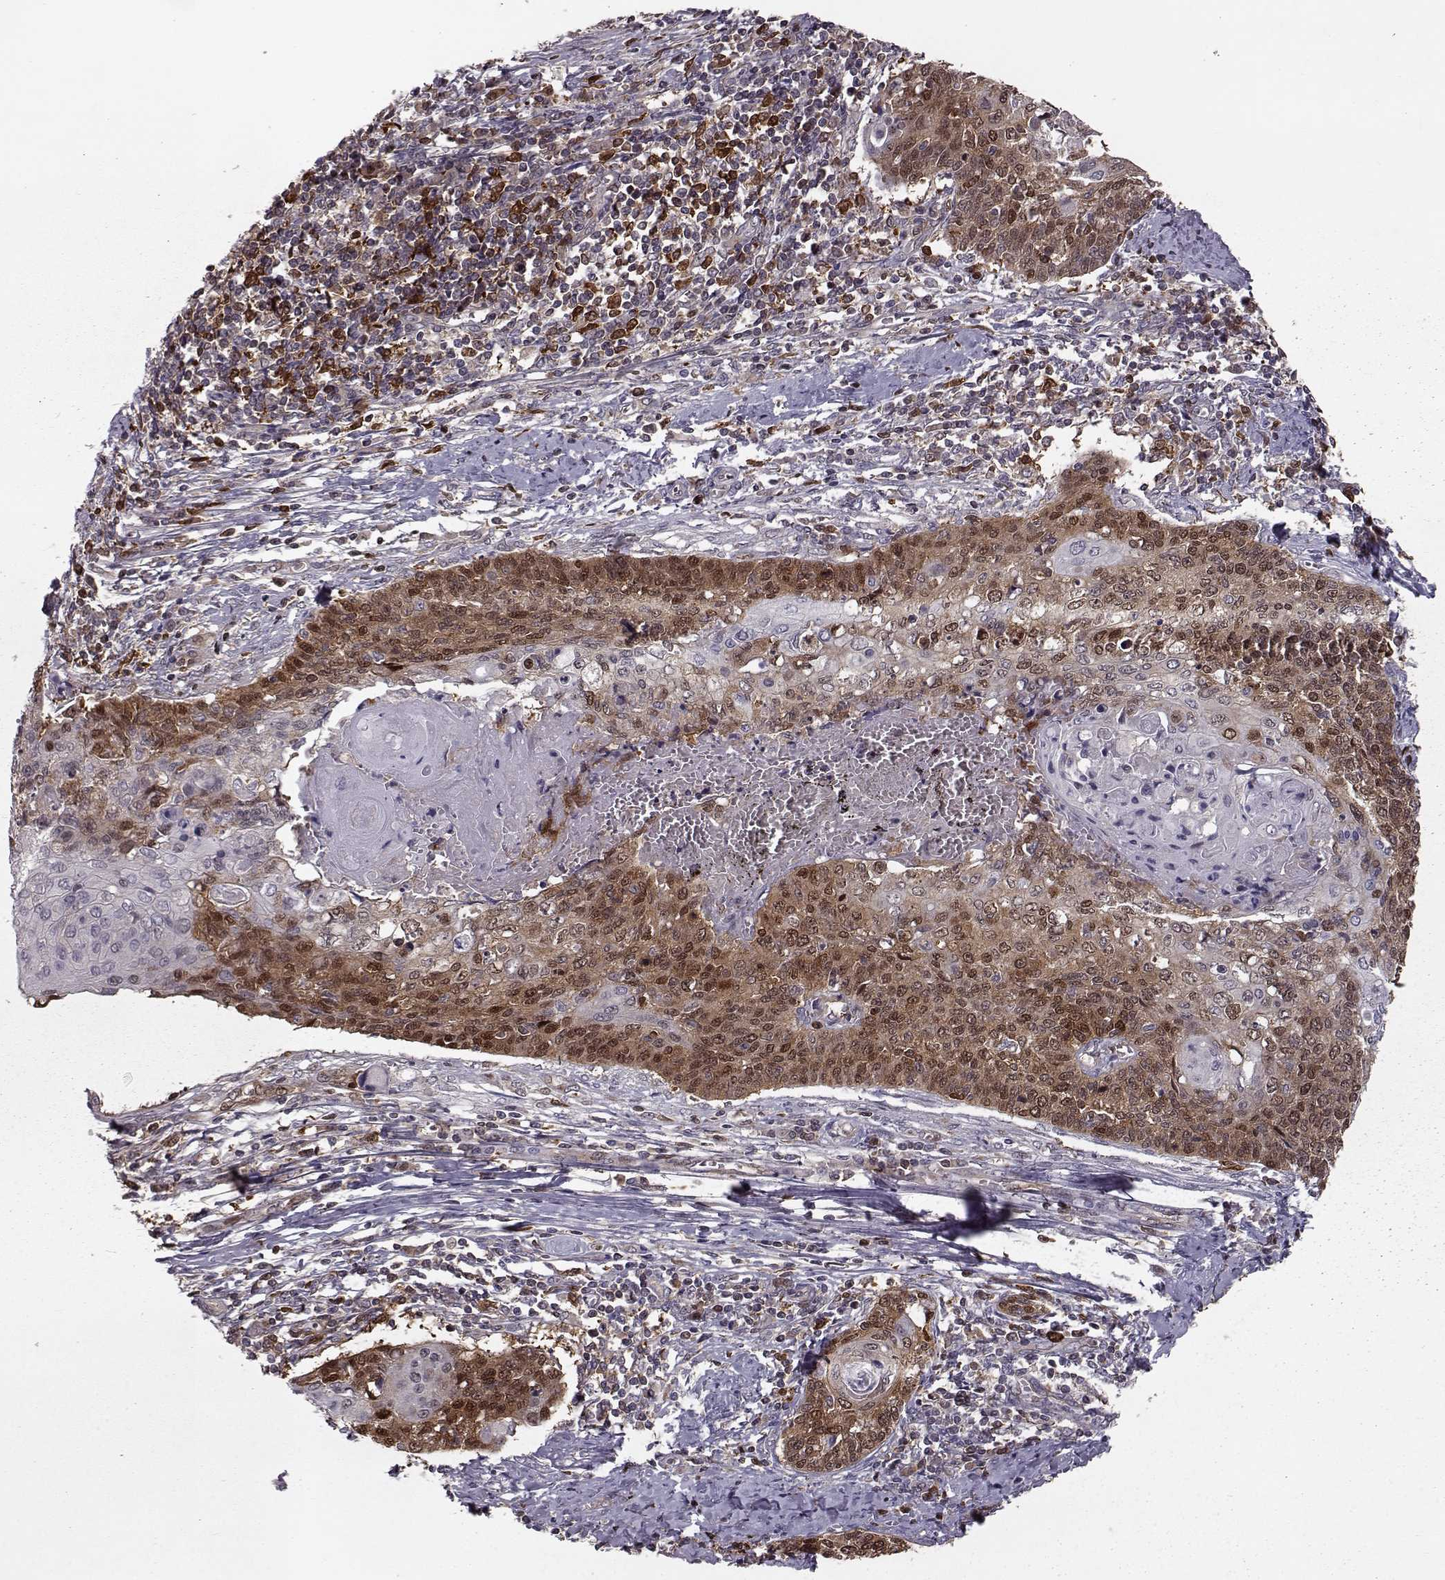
{"staining": {"intensity": "strong", "quantity": "25%-75%", "location": "cytoplasmic/membranous"}, "tissue": "cervical cancer", "cell_type": "Tumor cells", "image_type": "cancer", "snomed": [{"axis": "morphology", "description": "Squamous cell carcinoma, NOS"}, {"axis": "topography", "description": "Cervix"}], "caption": "Strong cytoplasmic/membranous protein staining is identified in approximately 25%-75% of tumor cells in cervical squamous cell carcinoma. (IHC, brightfield microscopy, high magnification).", "gene": "RANBP1", "patient": {"sex": "female", "age": 39}}